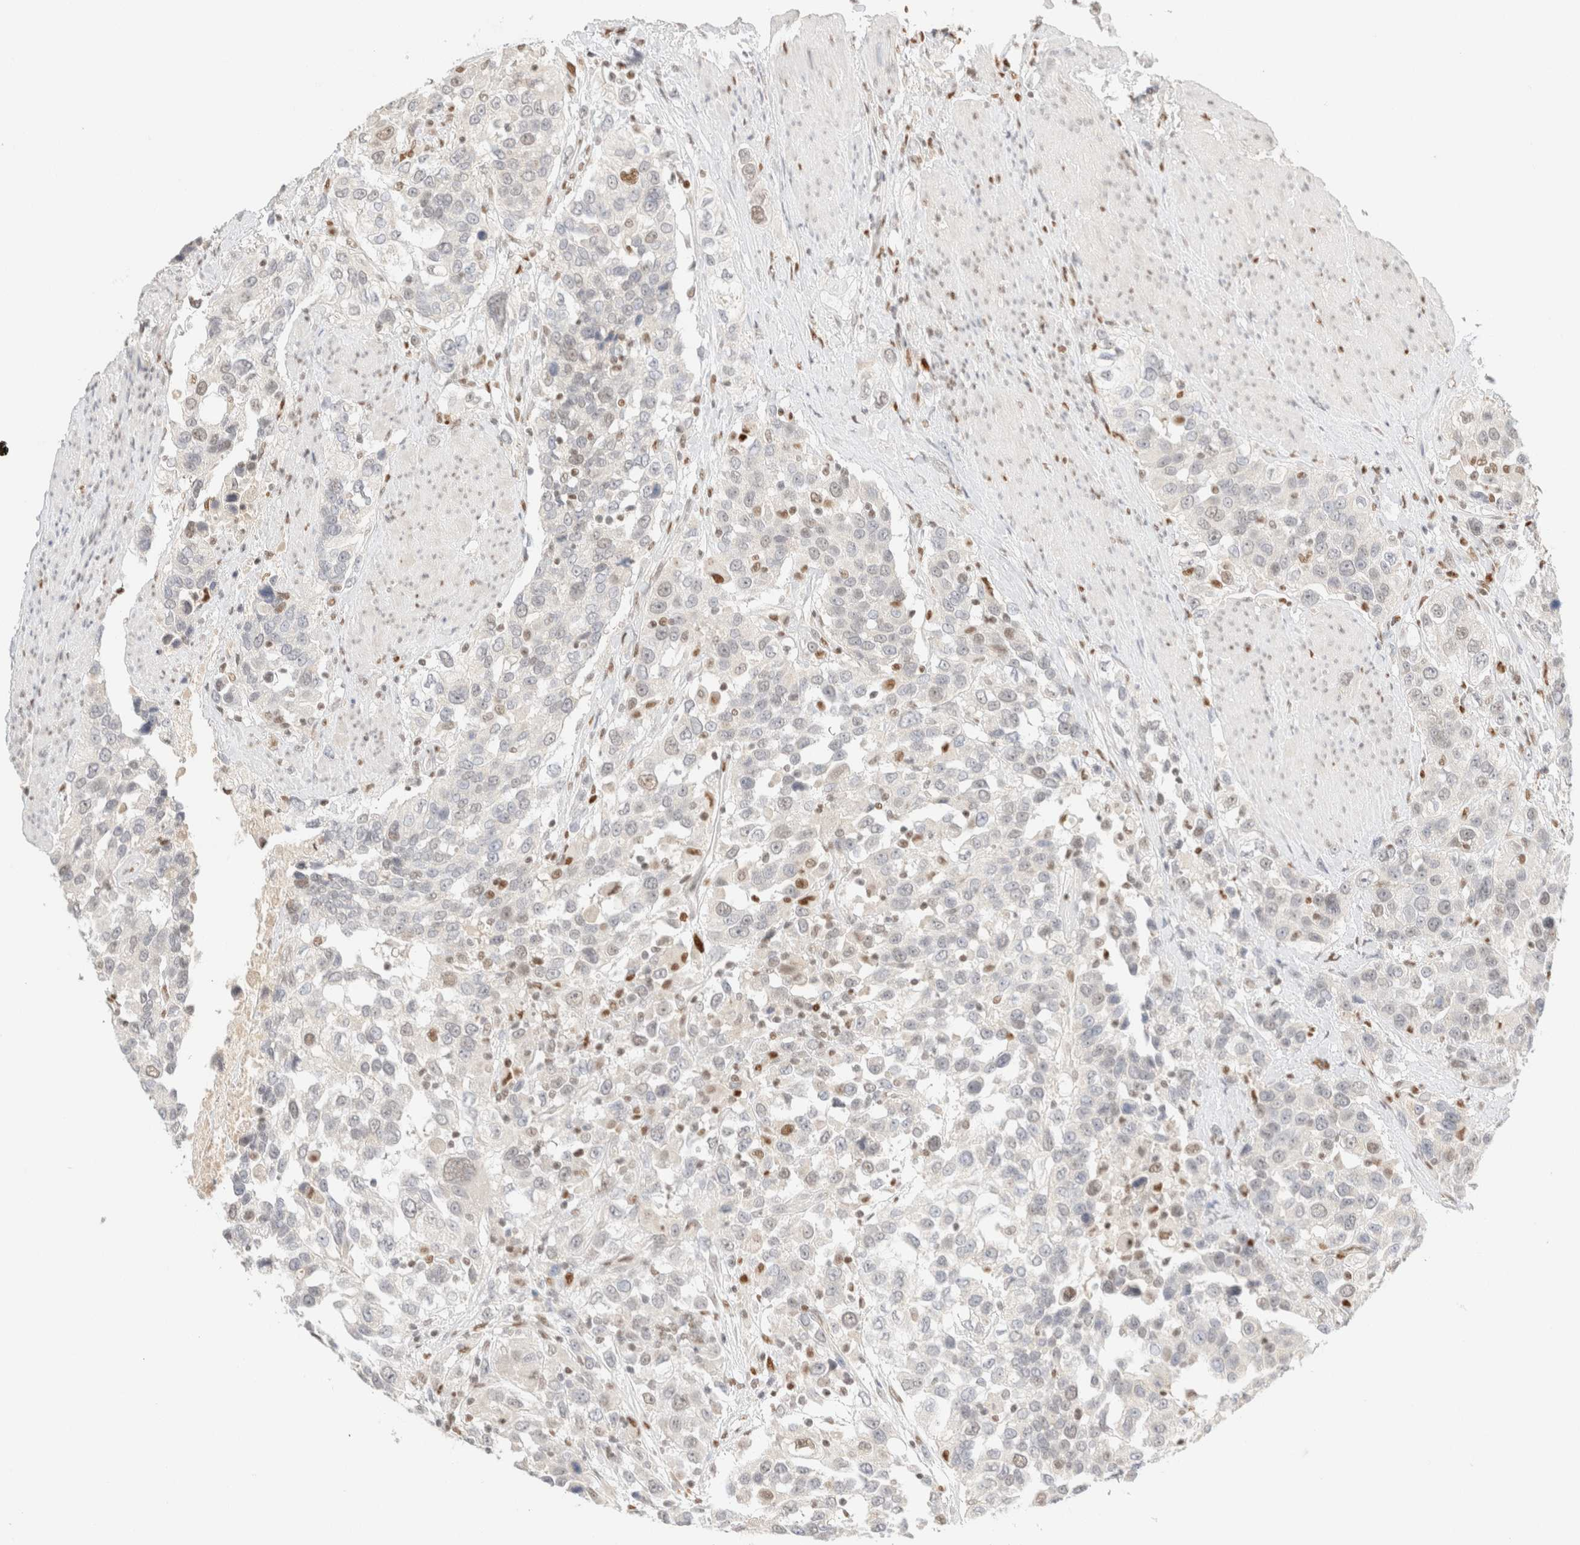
{"staining": {"intensity": "negative", "quantity": "none", "location": "none"}, "tissue": "urothelial cancer", "cell_type": "Tumor cells", "image_type": "cancer", "snomed": [{"axis": "morphology", "description": "Urothelial carcinoma, High grade"}, {"axis": "topography", "description": "Urinary bladder"}], "caption": "IHC image of neoplastic tissue: urothelial carcinoma (high-grade) stained with DAB displays no significant protein positivity in tumor cells.", "gene": "DDB2", "patient": {"sex": "female", "age": 80}}